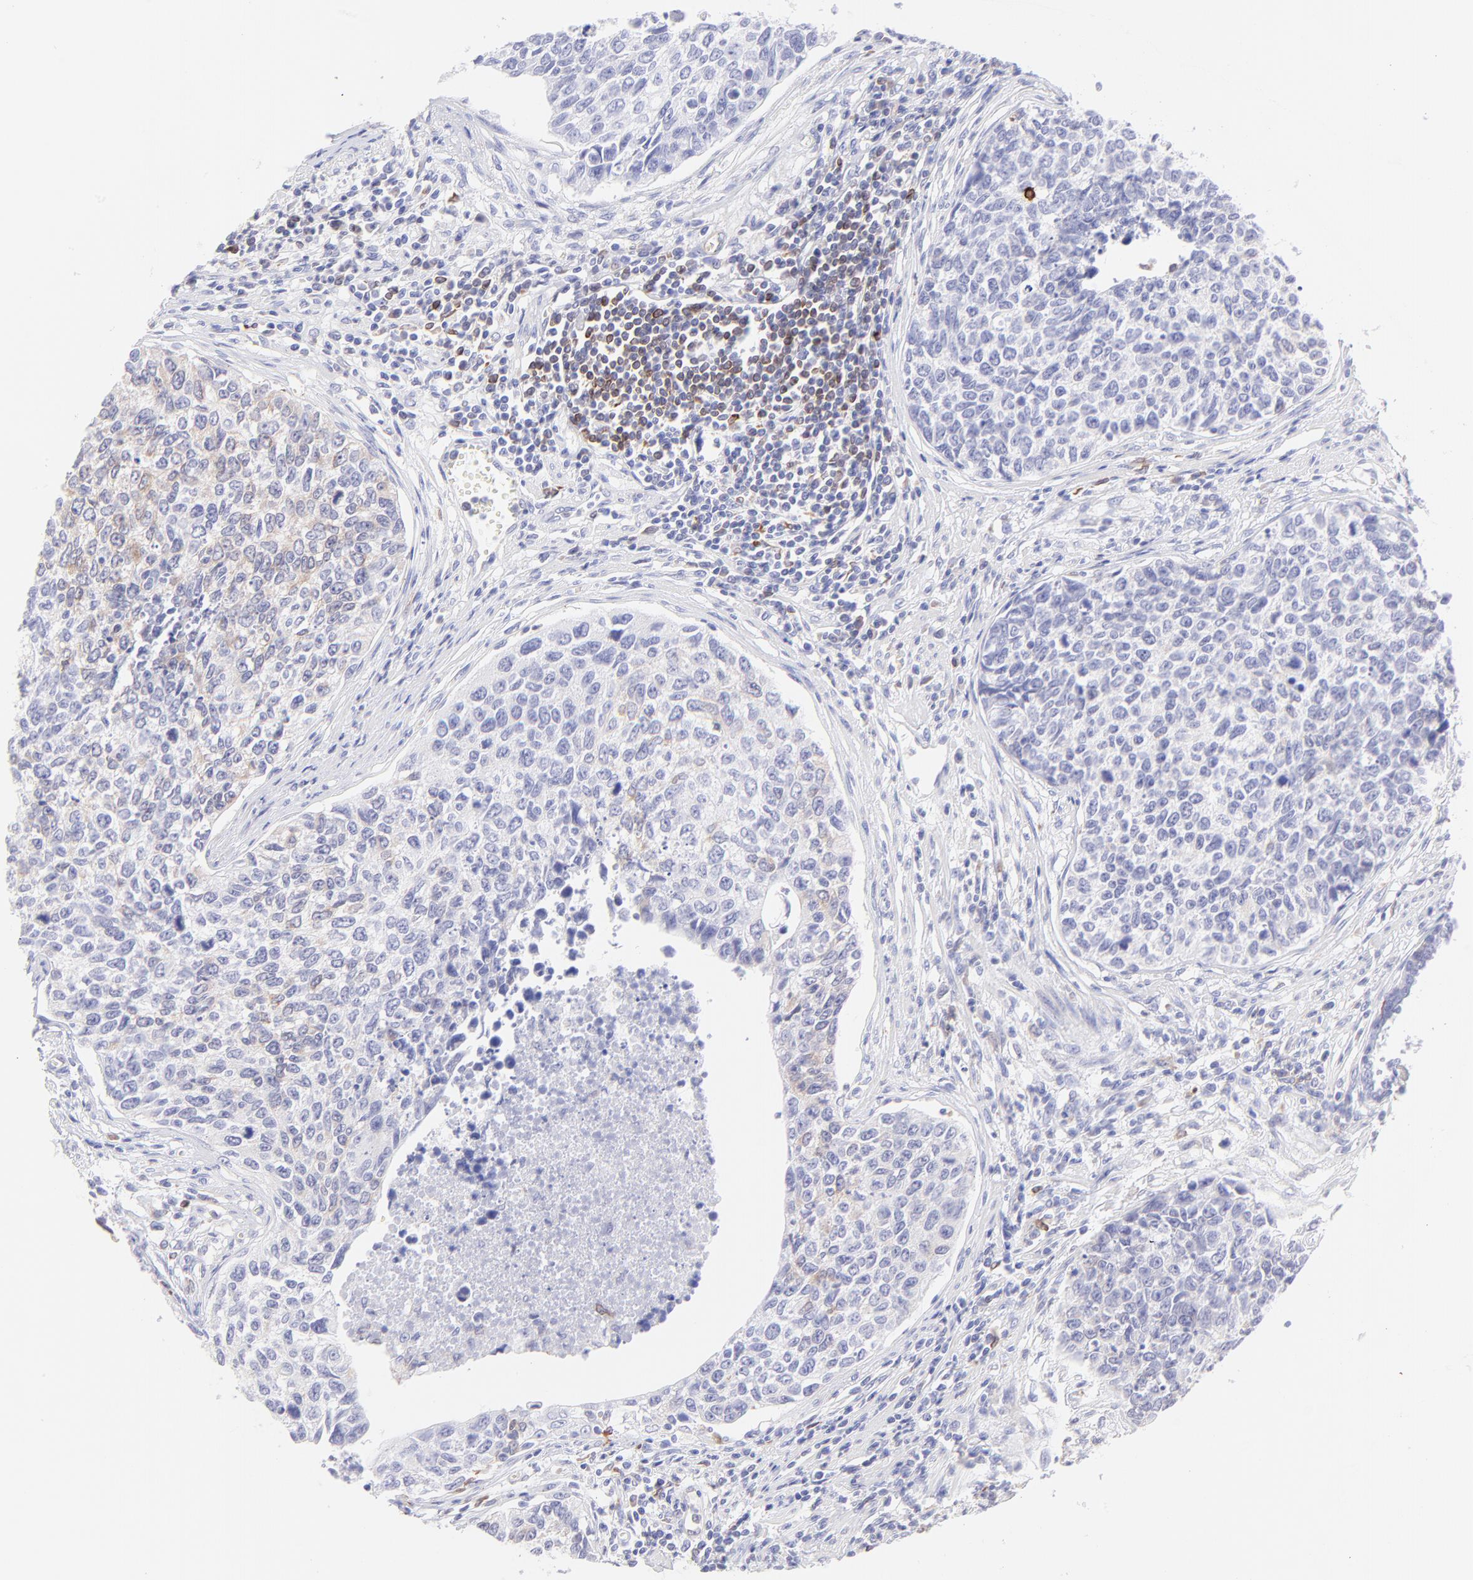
{"staining": {"intensity": "weak", "quantity": "<25%", "location": "cytoplasmic/membranous"}, "tissue": "urothelial cancer", "cell_type": "Tumor cells", "image_type": "cancer", "snomed": [{"axis": "morphology", "description": "Urothelial carcinoma, High grade"}, {"axis": "topography", "description": "Urinary bladder"}], "caption": "This image is of urothelial cancer stained with immunohistochemistry to label a protein in brown with the nuclei are counter-stained blue. There is no expression in tumor cells.", "gene": "IRAG2", "patient": {"sex": "male", "age": 81}}